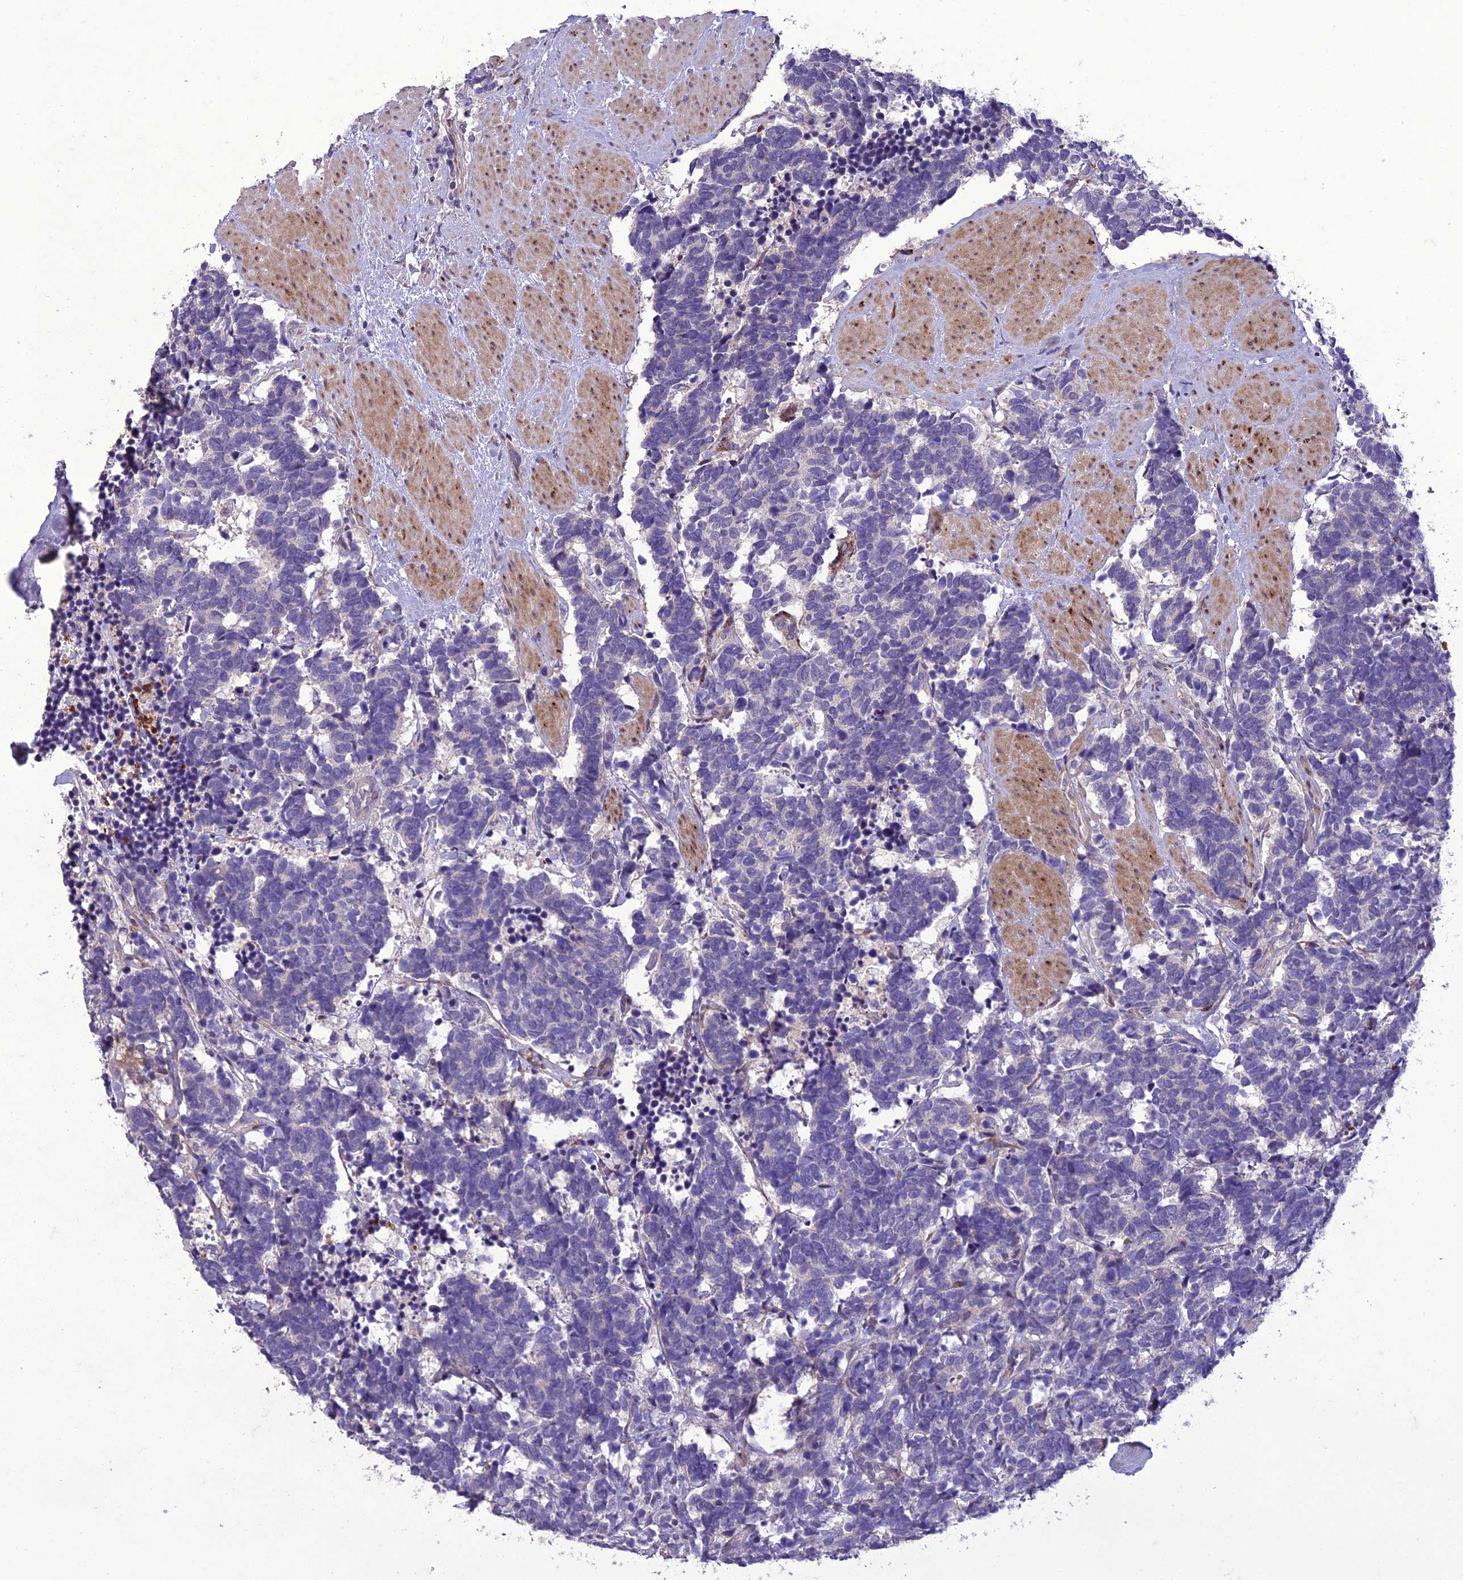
{"staining": {"intensity": "negative", "quantity": "none", "location": "none"}, "tissue": "carcinoid", "cell_type": "Tumor cells", "image_type": "cancer", "snomed": [{"axis": "morphology", "description": "Carcinoma, NOS"}, {"axis": "morphology", "description": "Carcinoid, malignant, NOS"}, {"axis": "topography", "description": "Prostate"}], "caption": "A photomicrograph of human carcinoid is negative for staining in tumor cells. (Stains: DAB immunohistochemistry with hematoxylin counter stain, Microscopy: brightfield microscopy at high magnification).", "gene": "ADIPOR2", "patient": {"sex": "male", "age": 57}}